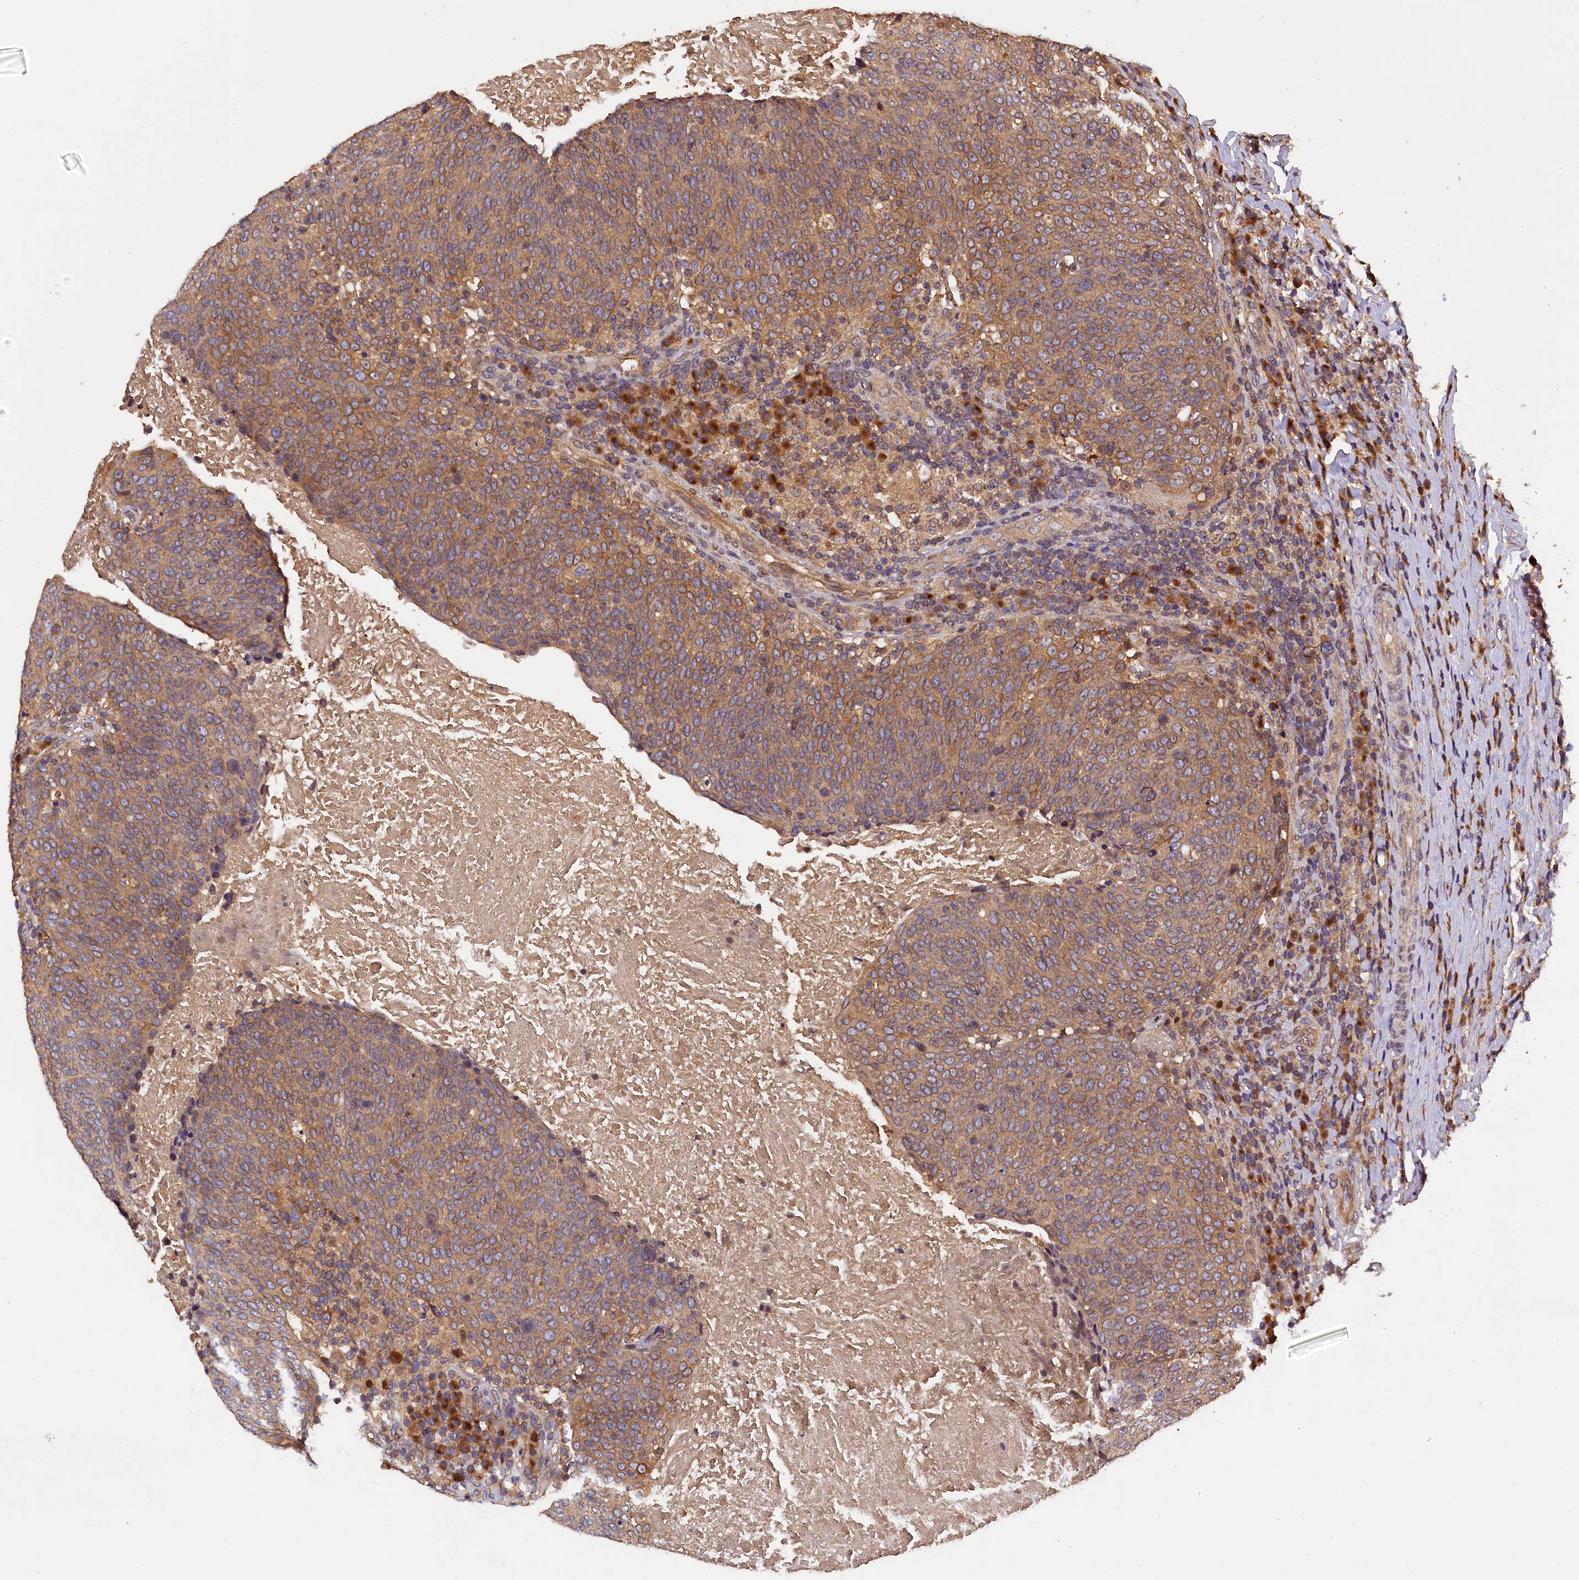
{"staining": {"intensity": "moderate", "quantity": ">75%", "location": "cytoplasmic/membranous"}, "tissue": "head and neck cancer", "cell_type": "Tumor cells", "image_type": "cancer", "snomed": [{"axis": "morphology", "description": "Squamous cell carcinoma, NOS"}, {"axis": "morphology", "description": "Squamous cell carcinoma, metastatic, NOS"}, {"axis": "topography", "description": "Lymph node"}, {"axis": "topography", "description": "Head-Neck"}], "caption": "Metastatic squamous cell carcinoma (head and neck) was stained to show a protein in brown. There is medium levels of moderate cytoplasmic/membranous staining in approximately >75% of tumor cells. The staining was performed using DAB to visualize the protein expression in brown, while the nuclei were stained in blue with hematoxylin (Magnification: 20x).", "gene": "KLC2", "patient": {"sex": "male", "age": 62}}